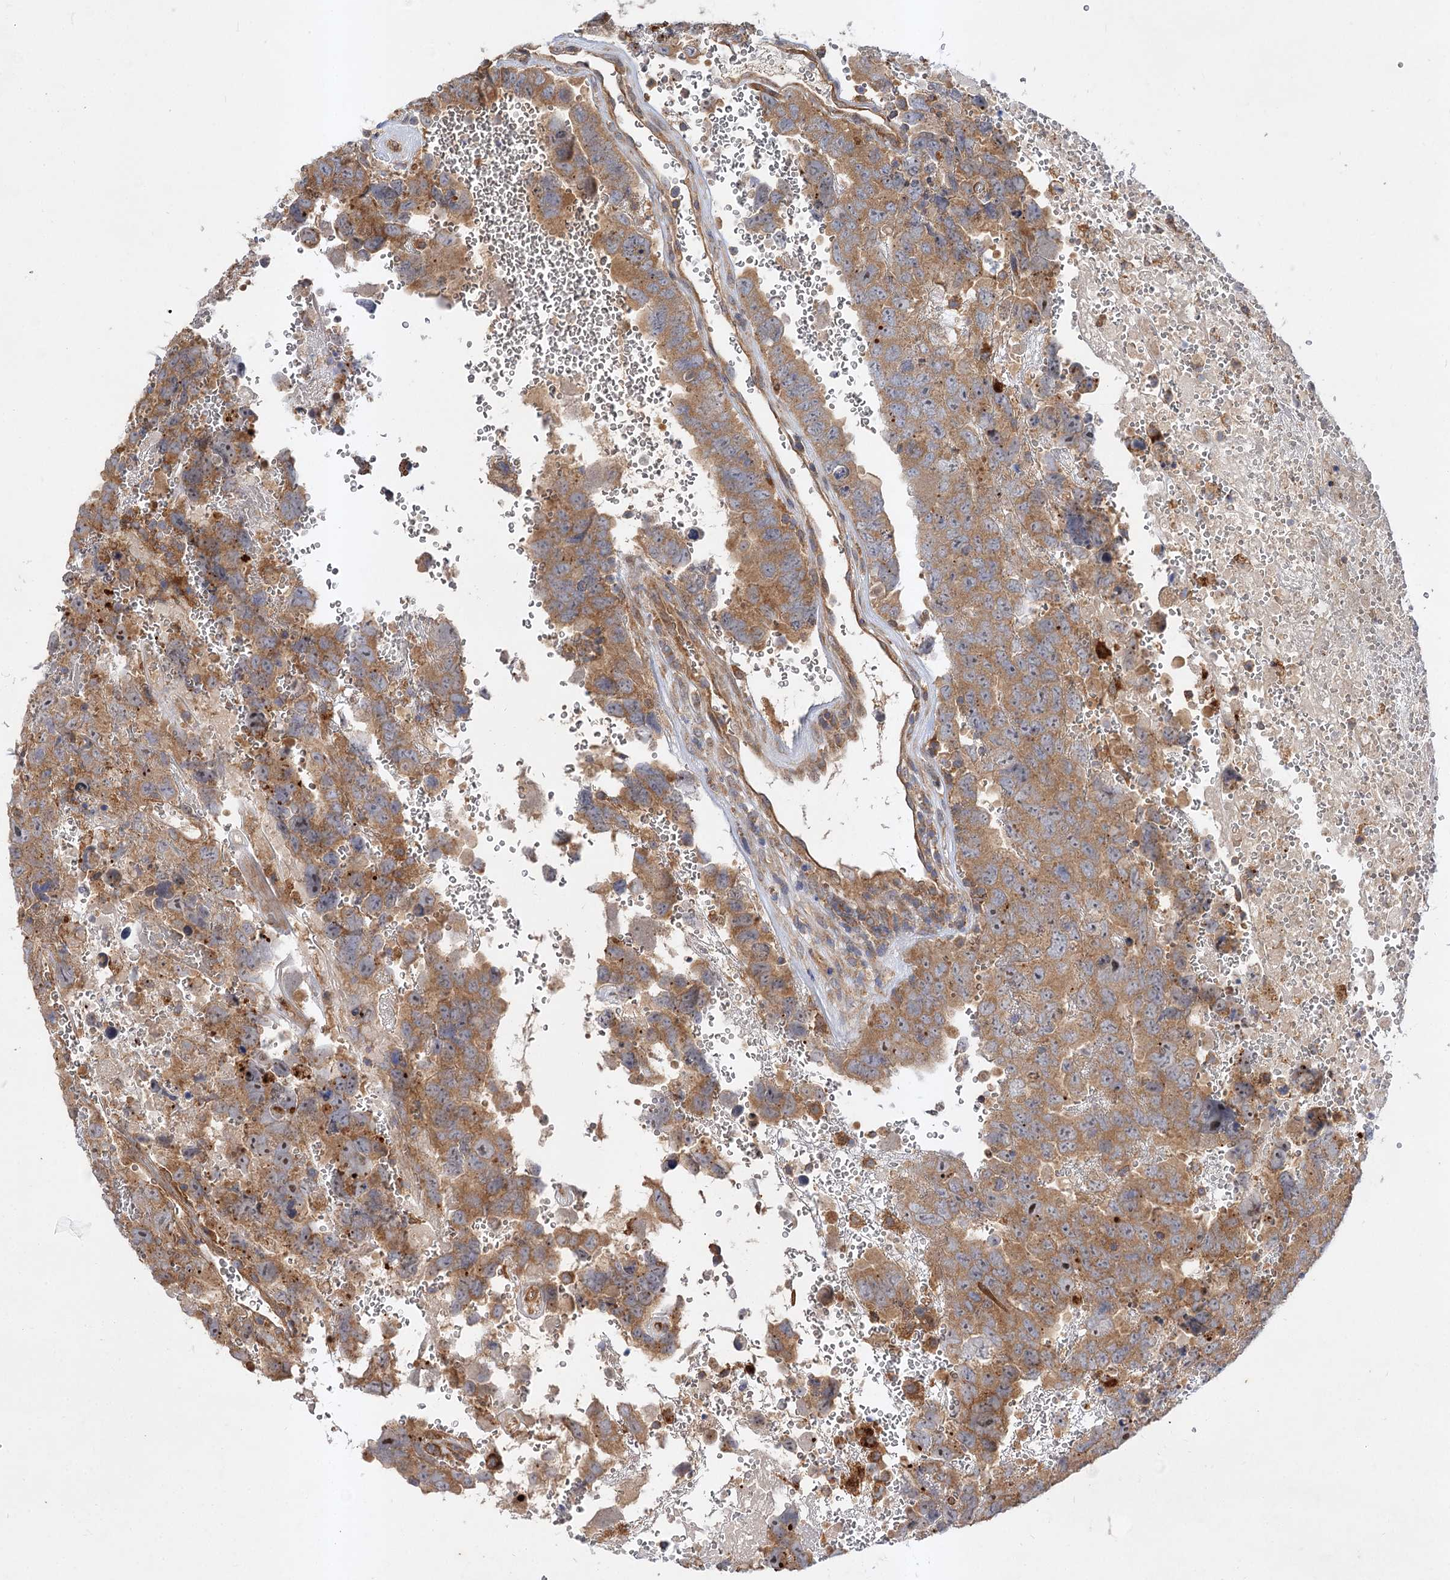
{"staining": {"intensity": "moderate", "quantity": "25%-75%", "location": "cytoplasmic/membranous"}, "tissue": "testis cancer", "cell_type": "Tumor cells", "image_type": "cancer", "snomed": [{"axis": "morphology", "description": "Carcinoma, Embryonal, NOS"}, {"axis": "topography", "description": "Testis"}], "caption": "Protein expression analysis of human embryonal carcinoma (testis) reveals moderate cytoplasmic/membranous expression in approximately 25%-75% of tumor cells.", "gene": "PATL1", "patient": {"sex": "male", "age": 45}}